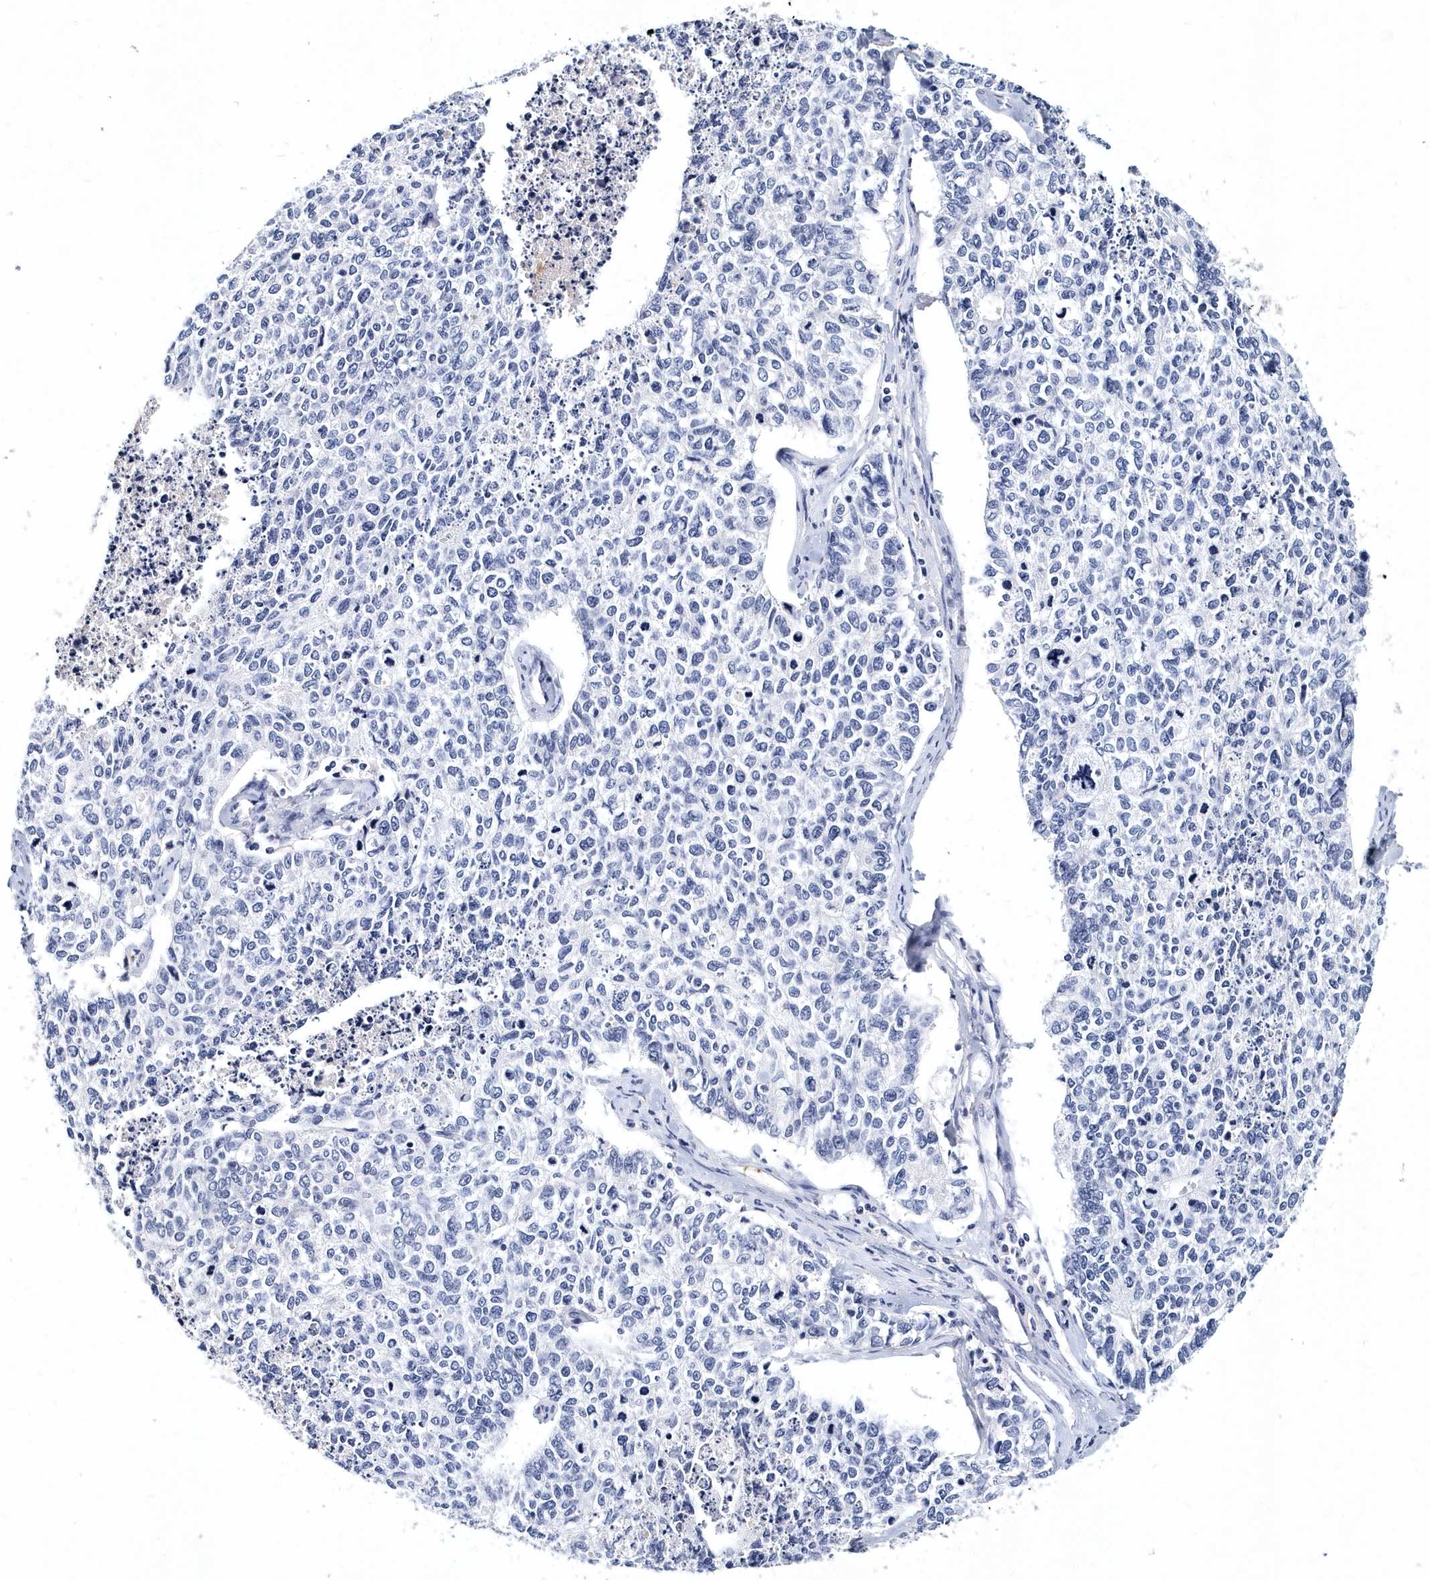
{"staining": {"intensity": "negative", "quantity": "none", "location": "none"}, "tissue": "cervical cancer", "cell_type": "Tumor cells", "image_type": "cancer", "snomed": [{"axis": "morphology", "description": "Squamous cell carcinoma, NOS"}, {"axis": "topography", "description": "Cervix"}], "caption": "DAB (3,3'-diaminobenzidine) immunohistochemical staining of human cervical cancer shows no significant positivity in tumor cells.", "gene": "ITGA2B", "patient": {"sex": "female", "age": 63}}